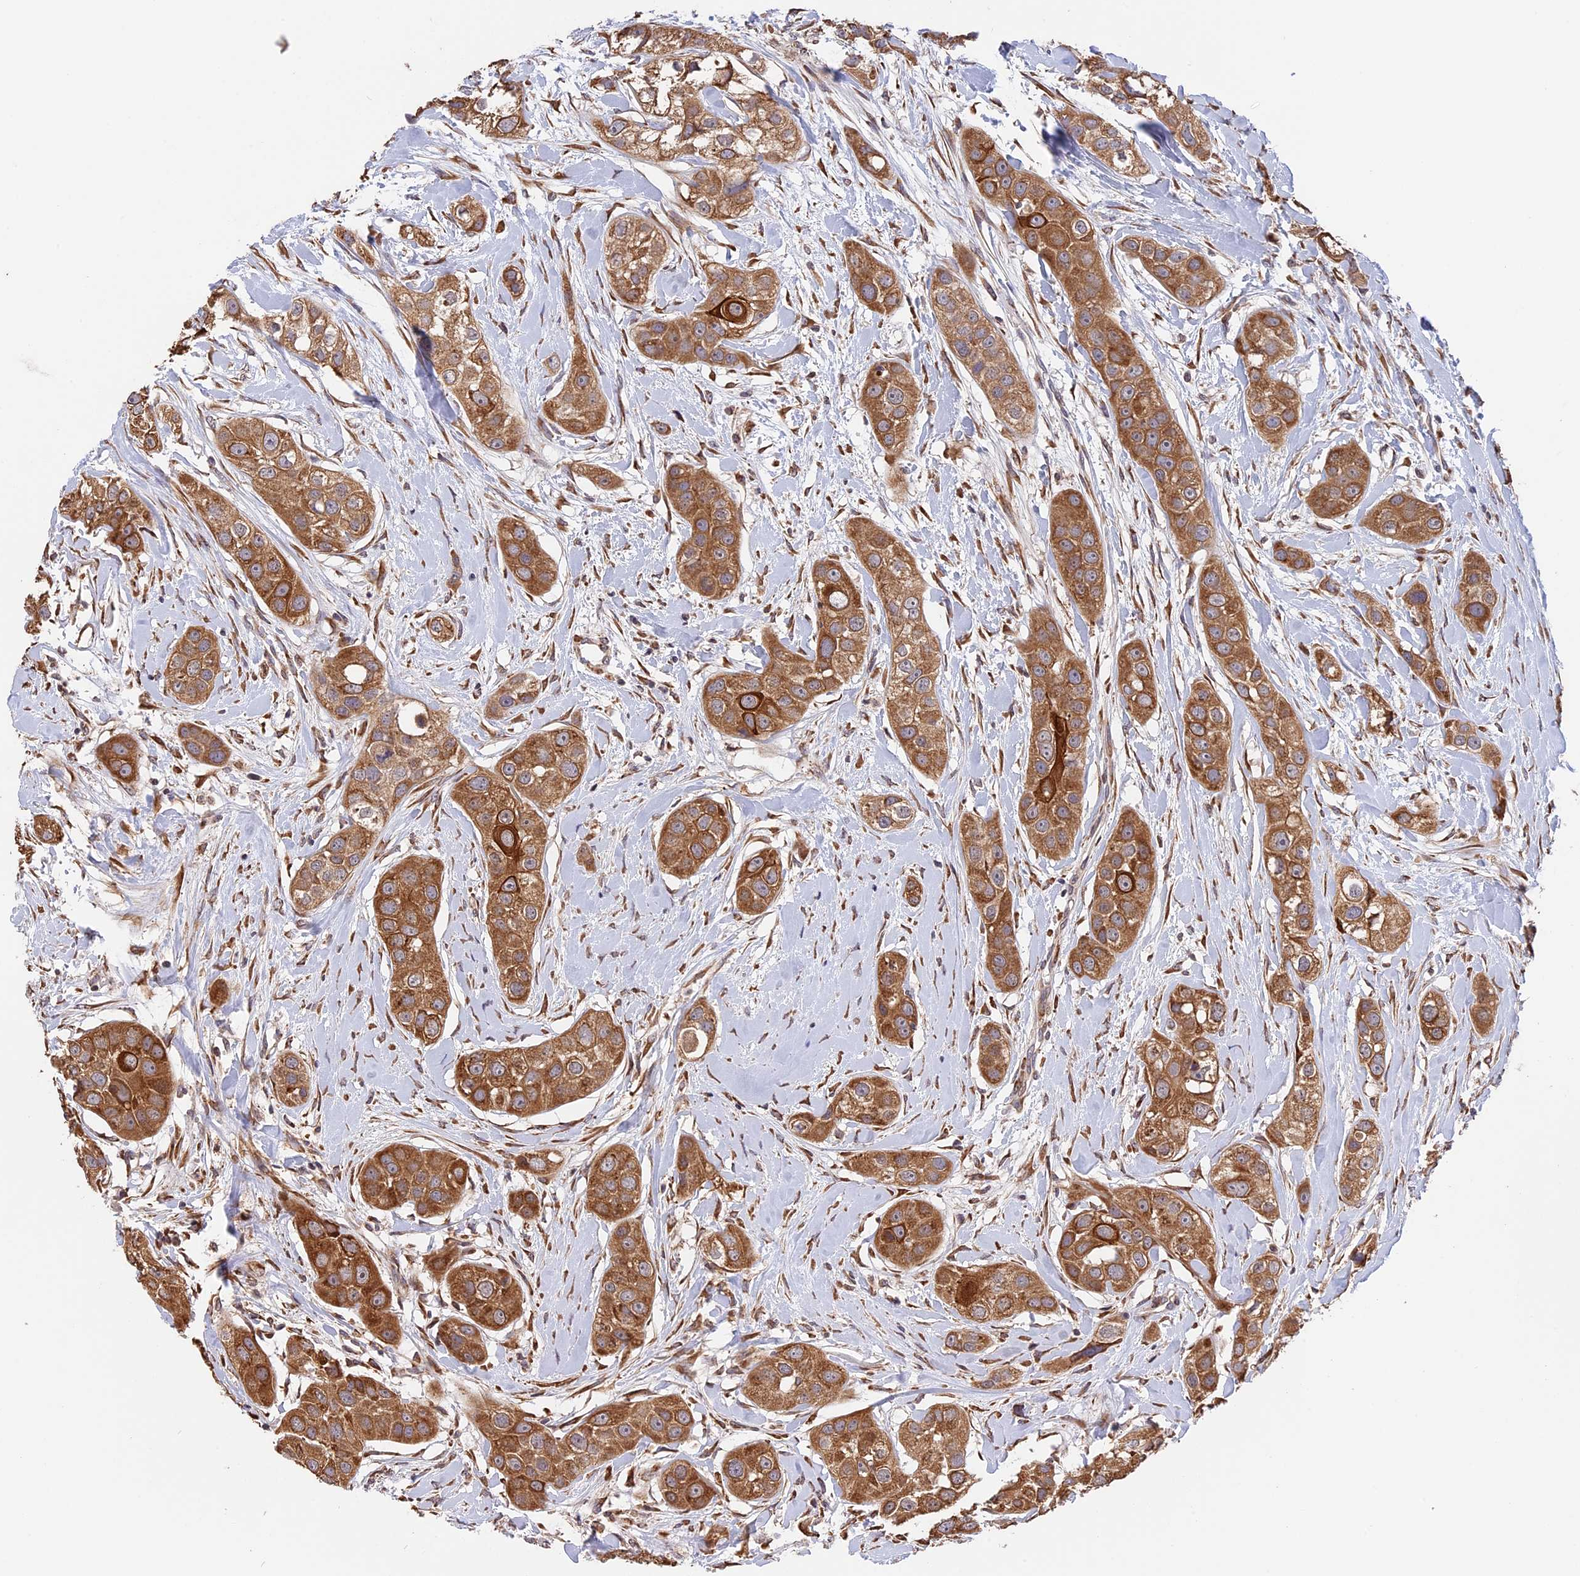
{"staining": {"intensity": "moderate", "quantity": ">75%", "location": "cytoplasmic/membranous"}, "tissue": "head and neck cancer", "cell_type": "Tumor cells", "image_type": "cancer", "snomed": [{"axis": "morphology", "description": "Normal tissue, NOS"}, {"axis": "morphology", "description": "Squamous cell carcinoma, NOS"}, {"axis": "topography", "description": "Skeletal muscle"}, {"axis": "topography", "description": "Head-Neck"}], "caption": "Human head and neck cancer (squamous cell carcinoma) stained with a brown dye reveals moderate cytoplasmic/membranous positive expression in about >75% of tumor cells.", "gene": "DMRTA2", "patient": {"sex": "male", "age": 51}}